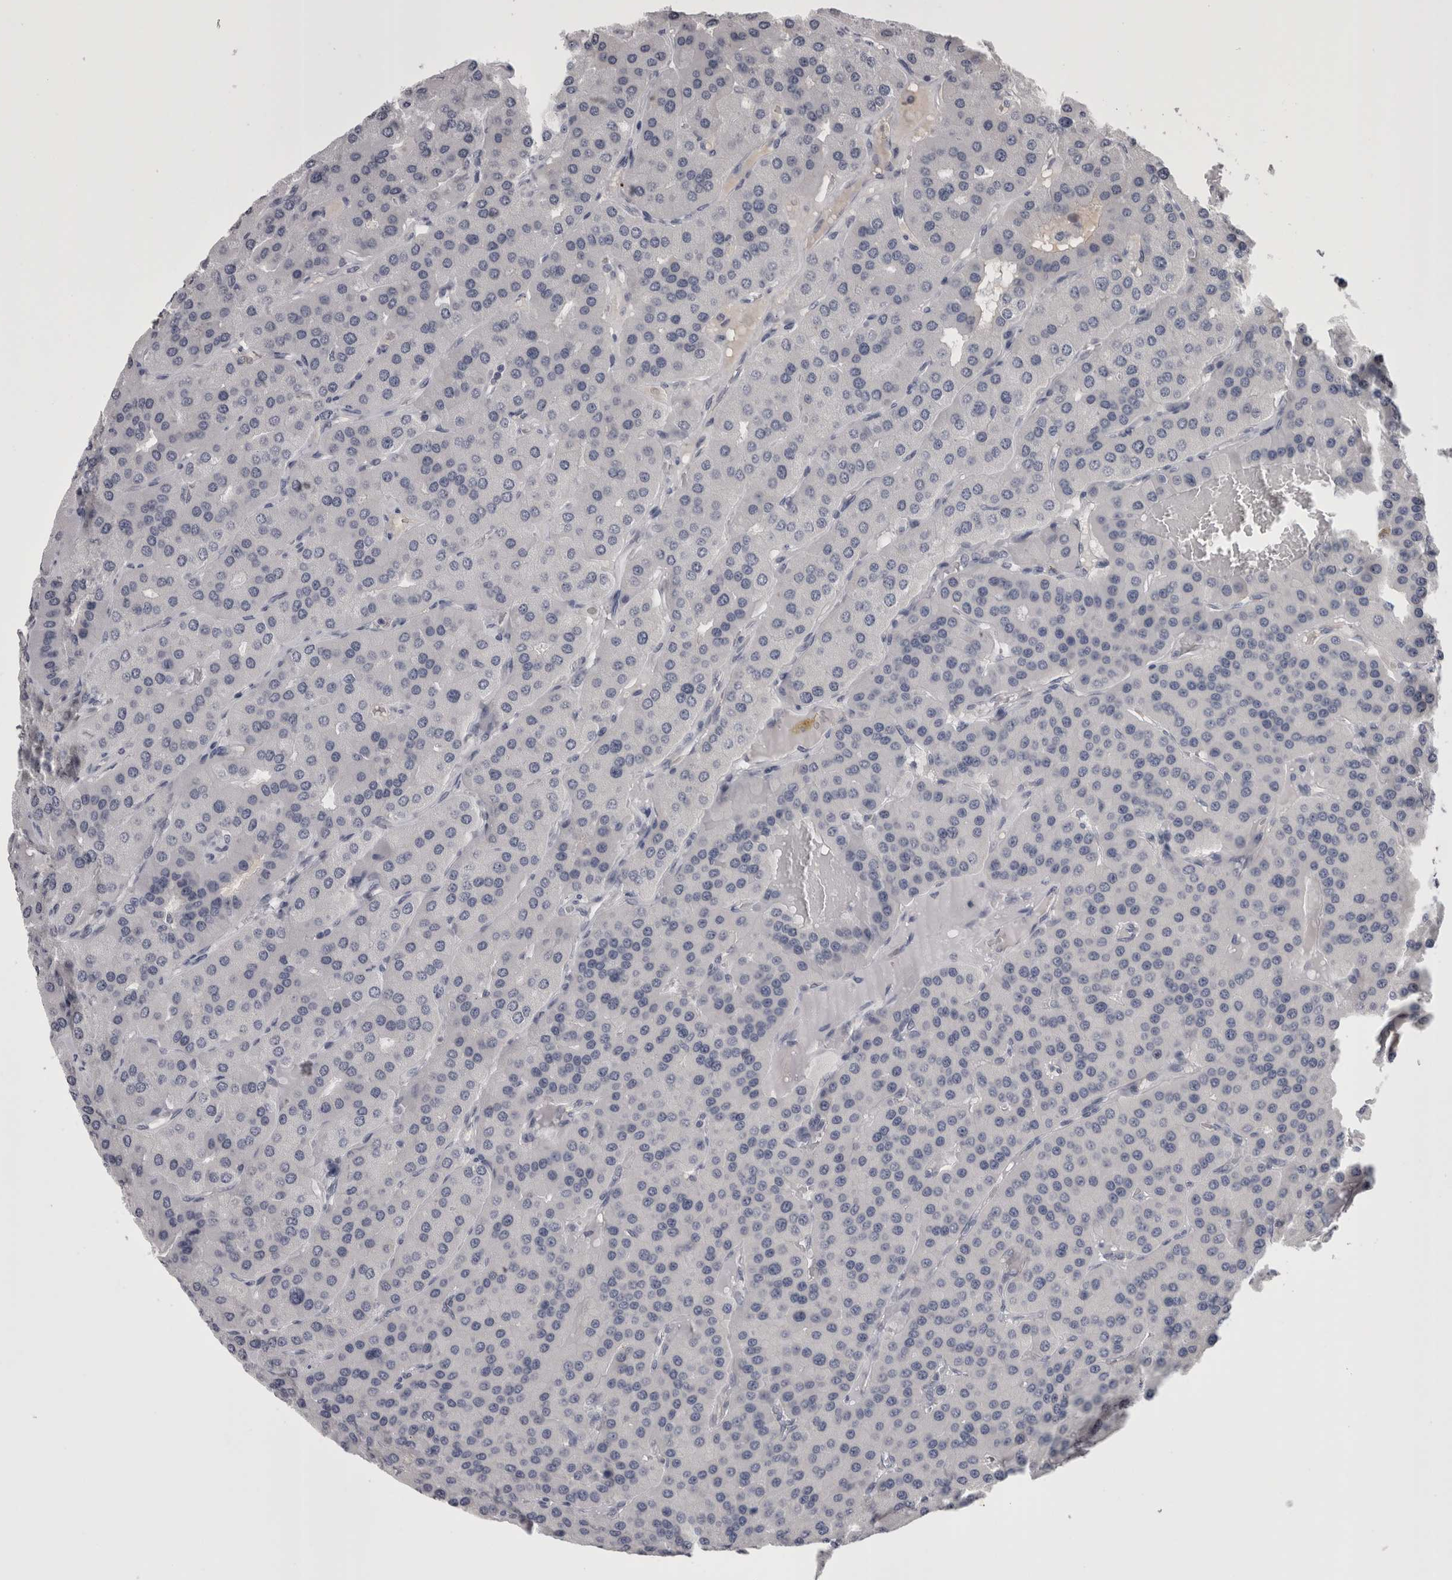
{"staining": {"intensity": "moderate", "quantity": "<25%", "location": "cytoplasmic/membranous"}, "tissue": "parathyroid gland", "cell_type": "Glandular cells", "image_type": "normal", "snomed": [{"axis": "morphology", "description": "Normal tissue, NOS"}, {"axis": "morphology", "description": "Adenoma, NOS"}, {"axis": "topography", "description": "Parathyroid gland"}], "caption": "Immunohistochemistry (IHC) histopathology image of unremarkable human parathyroid gland stained for a protein (brown), which displays low levels of moderate cytoplasmic/membranous positivity in approximately <25% of glandular cells.", "gene": "PON3", "patient": {"sex": "female", "age": 86}}